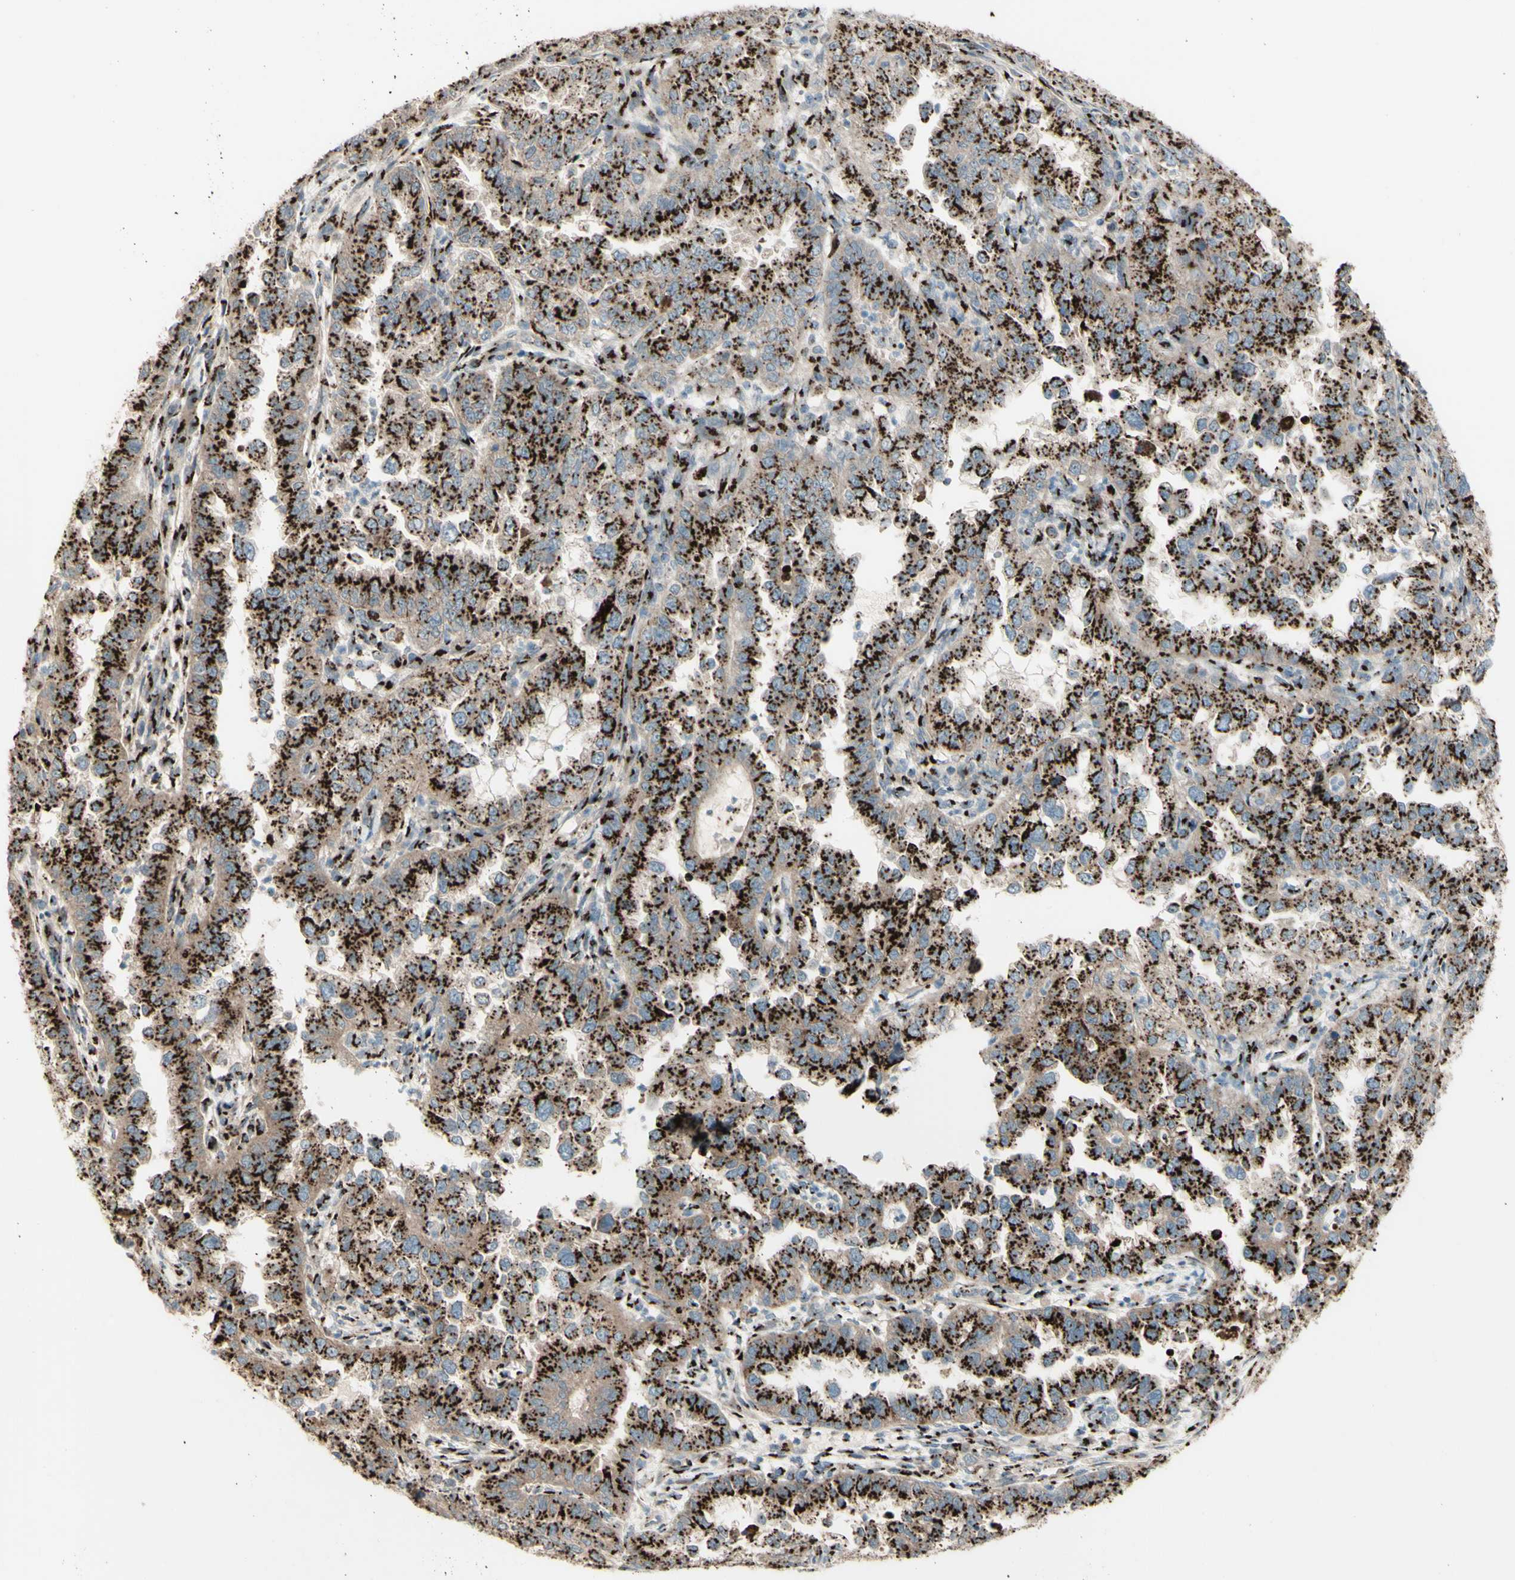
{"staining": {"intensity": "strong", "quantity": ">75%", "location": "cytoplasmic/membranous"}, "tissue": "endometrial cancer", "cell_type": "Tumor cells", "image_type": "cancer", "snomed": [{"axis": "morphology", "description": "Adenocarcinoma, NOS"}, {"axis": "topography", "description": "Endometrium"}], "caption": "The immunohistochemical stain labels strong cytoplasmic/membranous staining in tumor cells of endometrial cancer (adenocarcinoma) tissue. (Brightfield microscopy of DAB IHC at high magnification).", "gene": "BPNT2", "patient": {"sex": "female", "age": 85}}